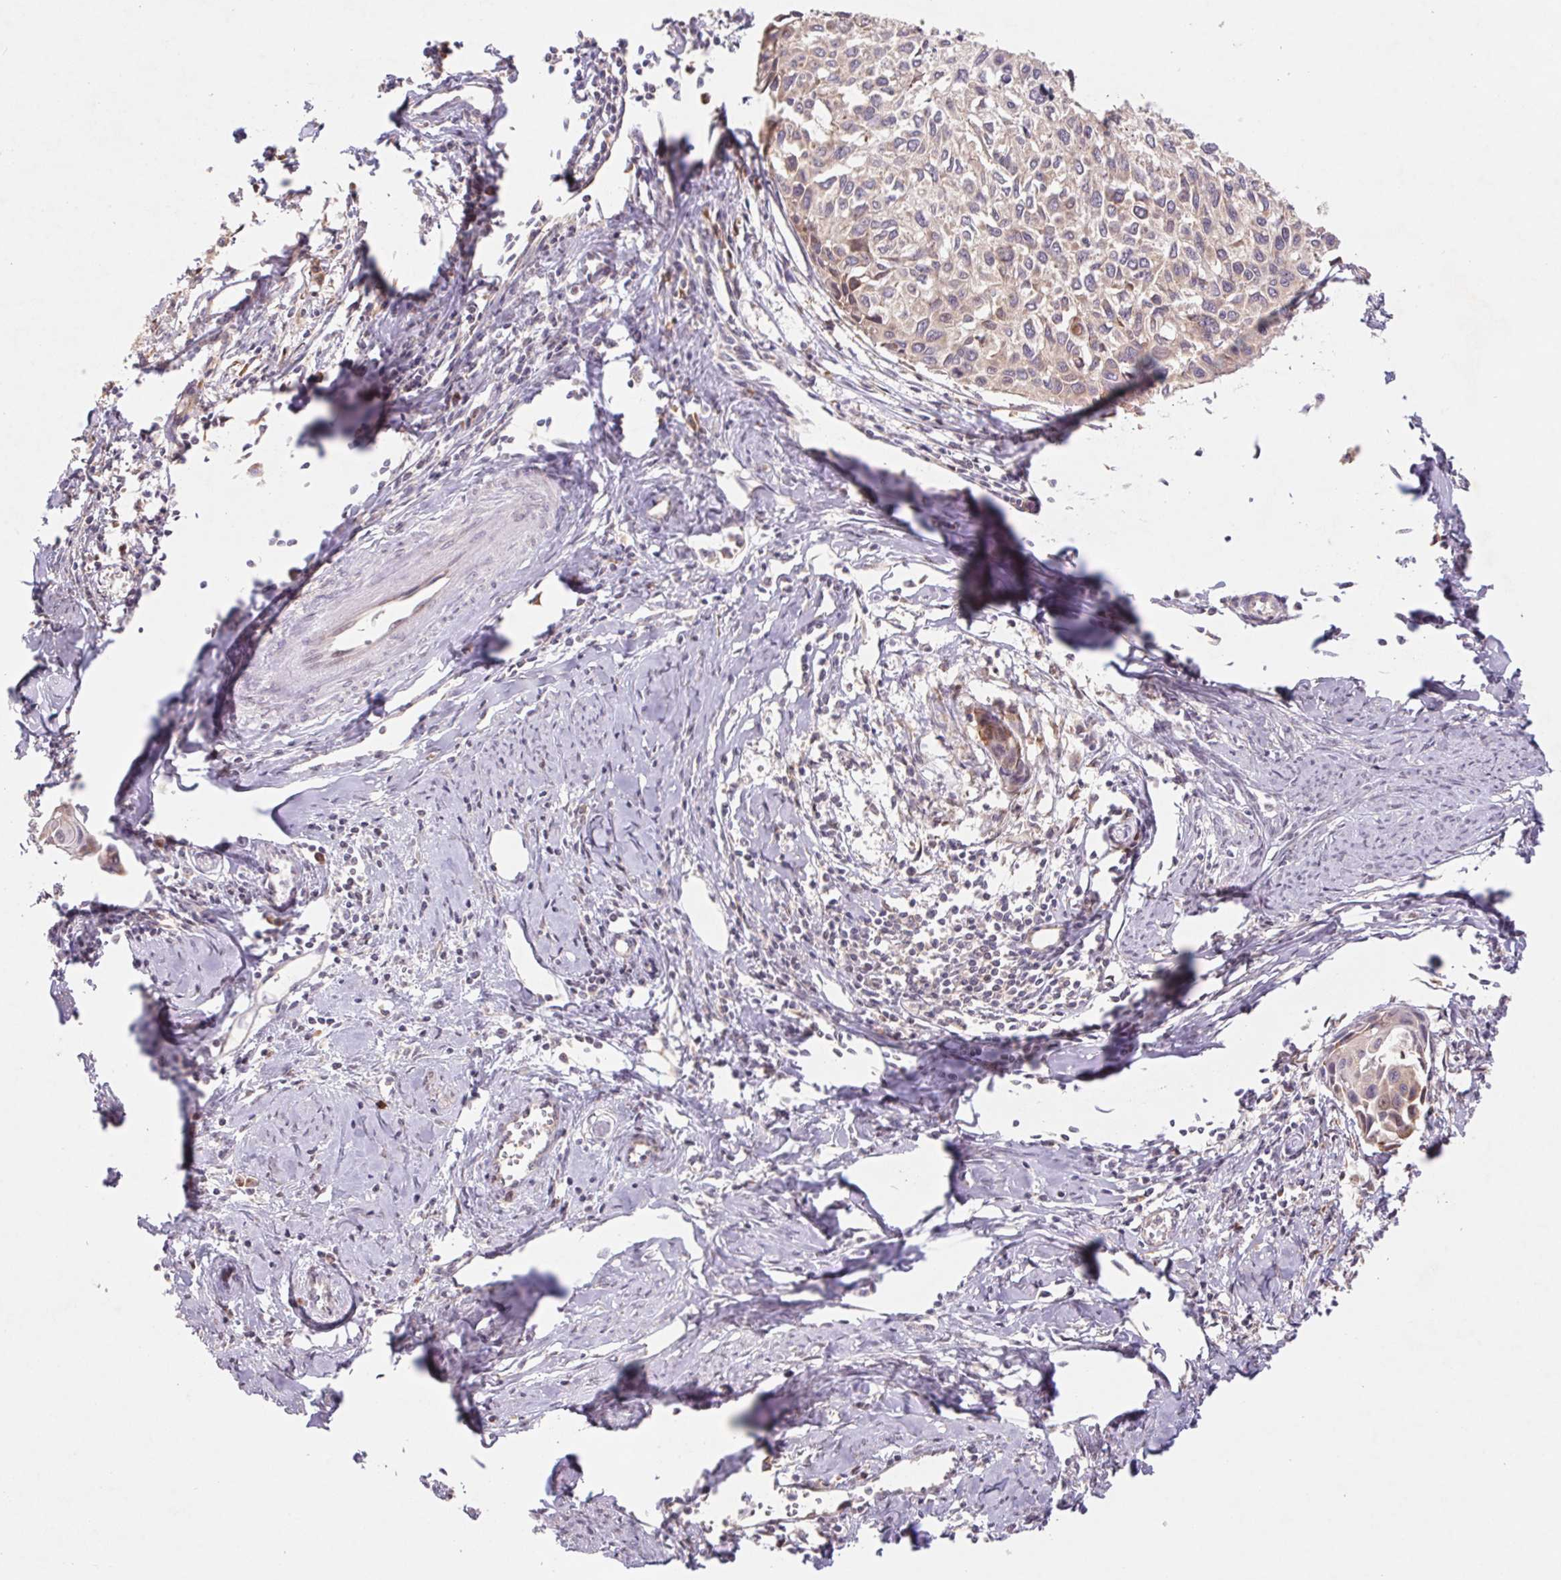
{"staining": {"intensity": "weak", "quantity": ">75%", "location": "cytoplasmic/membranous"}, "tissue": "cervical cancer", "cell_type": "Tumor cells", "image_type": "cancer", "snomed": [{"axis": "morphology", "description": "Squamous cell carcinoma, NOS"}, {"axis": "topography", "description": "Cervix"}], "caption": "A histopathology image of squamous cell carcinoma (cervical) stained for a protein demonstrates weak cytoplasmic/membranous brown staining in tumor cells.", "gene": "RPL27A", "patient": {"sex": "female", "age": 50}}